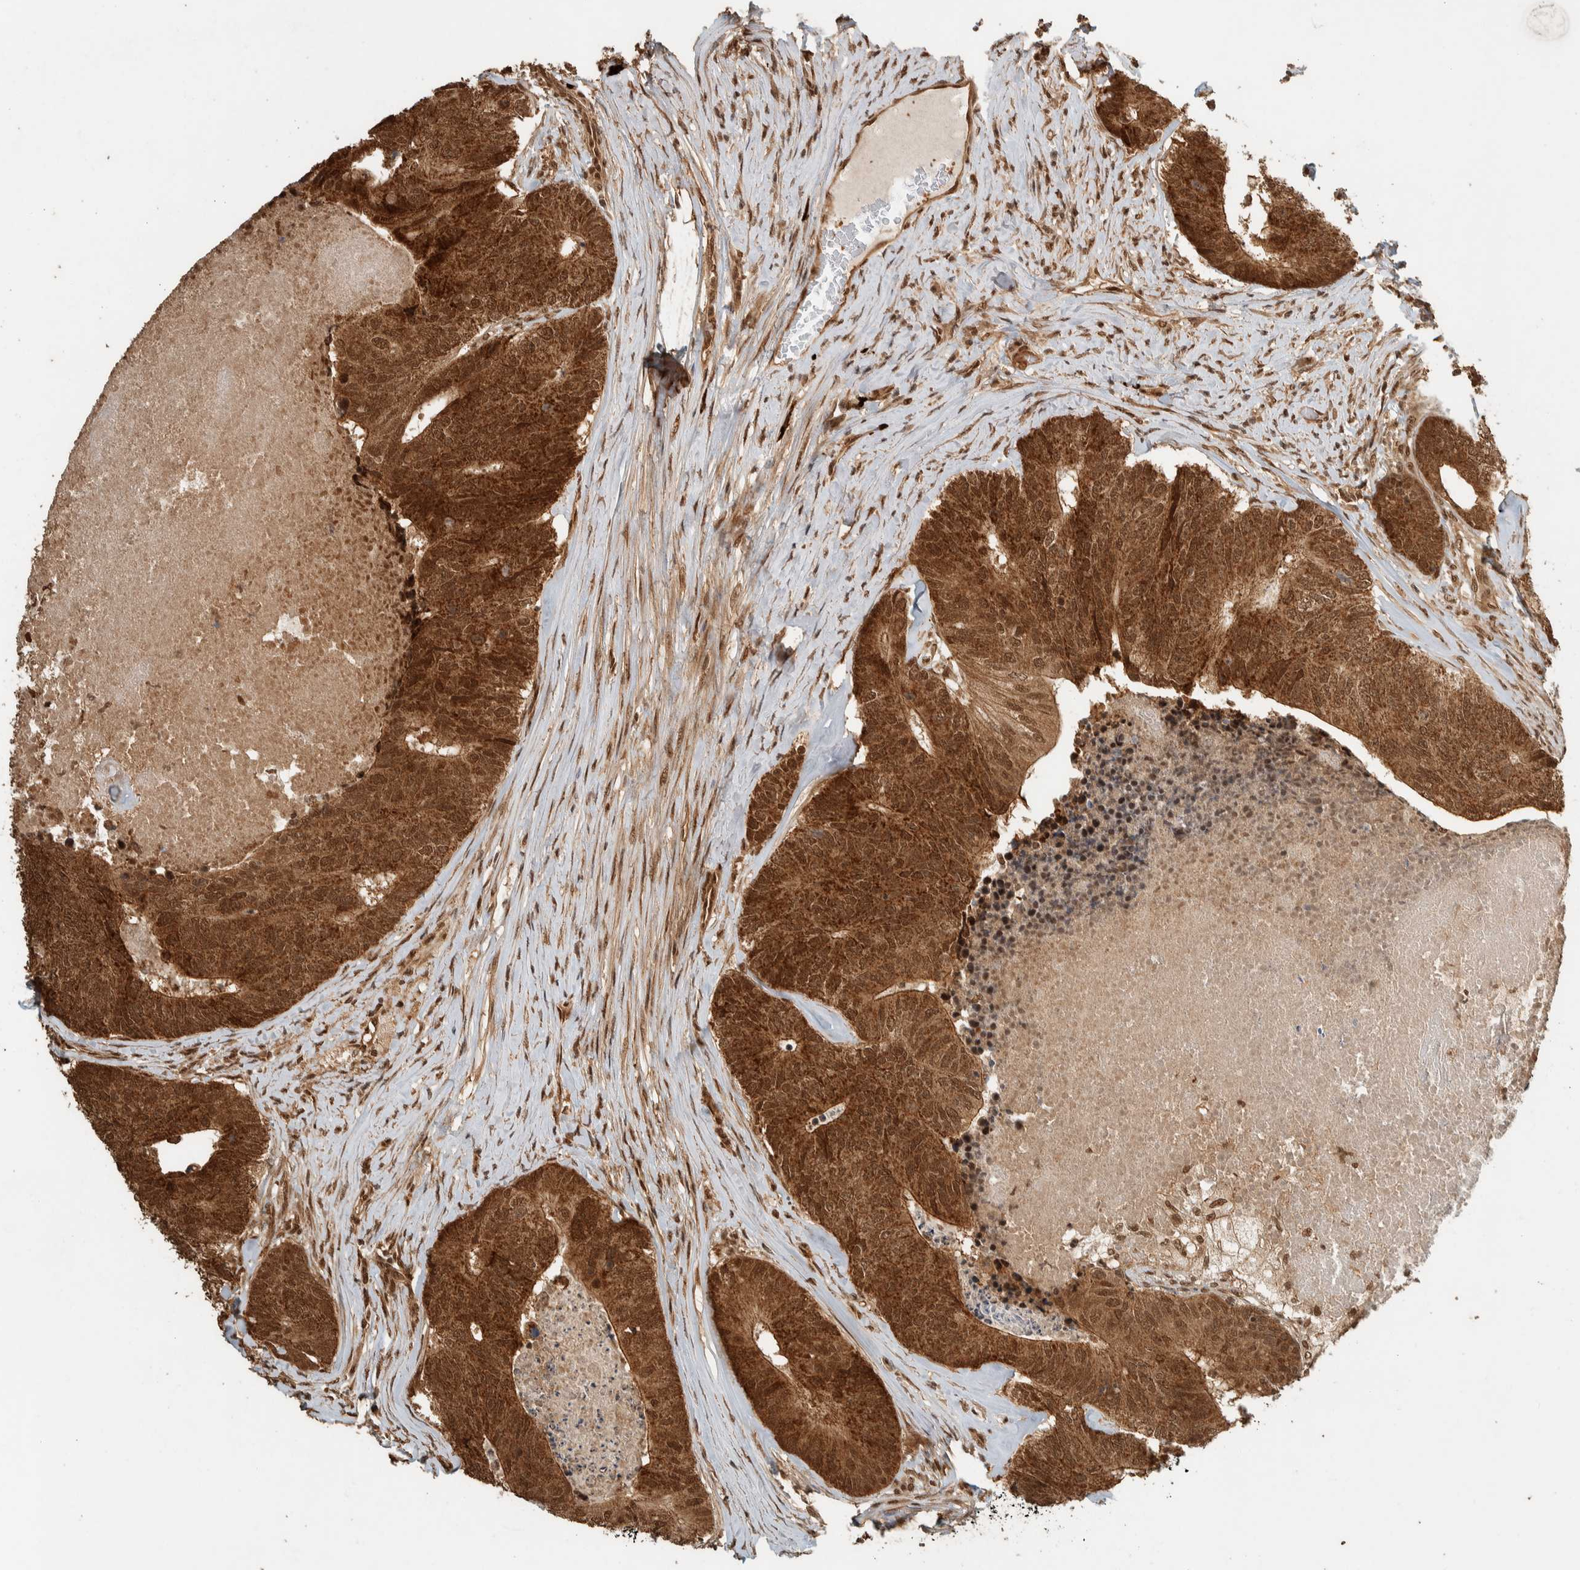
{"staining": {"intensity": "strong", "quantity": ">75%", "location": "cytoplasmic/membranous,nuclear"}, "tissue": "colorectal cancer", "cell_type": "Tumor cells", "image_type": "cancer", "snomed": [{"axis": "morphology", "description": "Adenocarcinoma, NOS"}, {"axis": "topography", "description": "Colon"}], "caption": "Colorectal cancer was stained to show a protein in brown. There is high levels of strong cytoplasmic/membranous and nuclear positivity in about >75% of tumor cells.", "gene": "ZBTB2", "patient": {"sex": "female", "age": 67}}